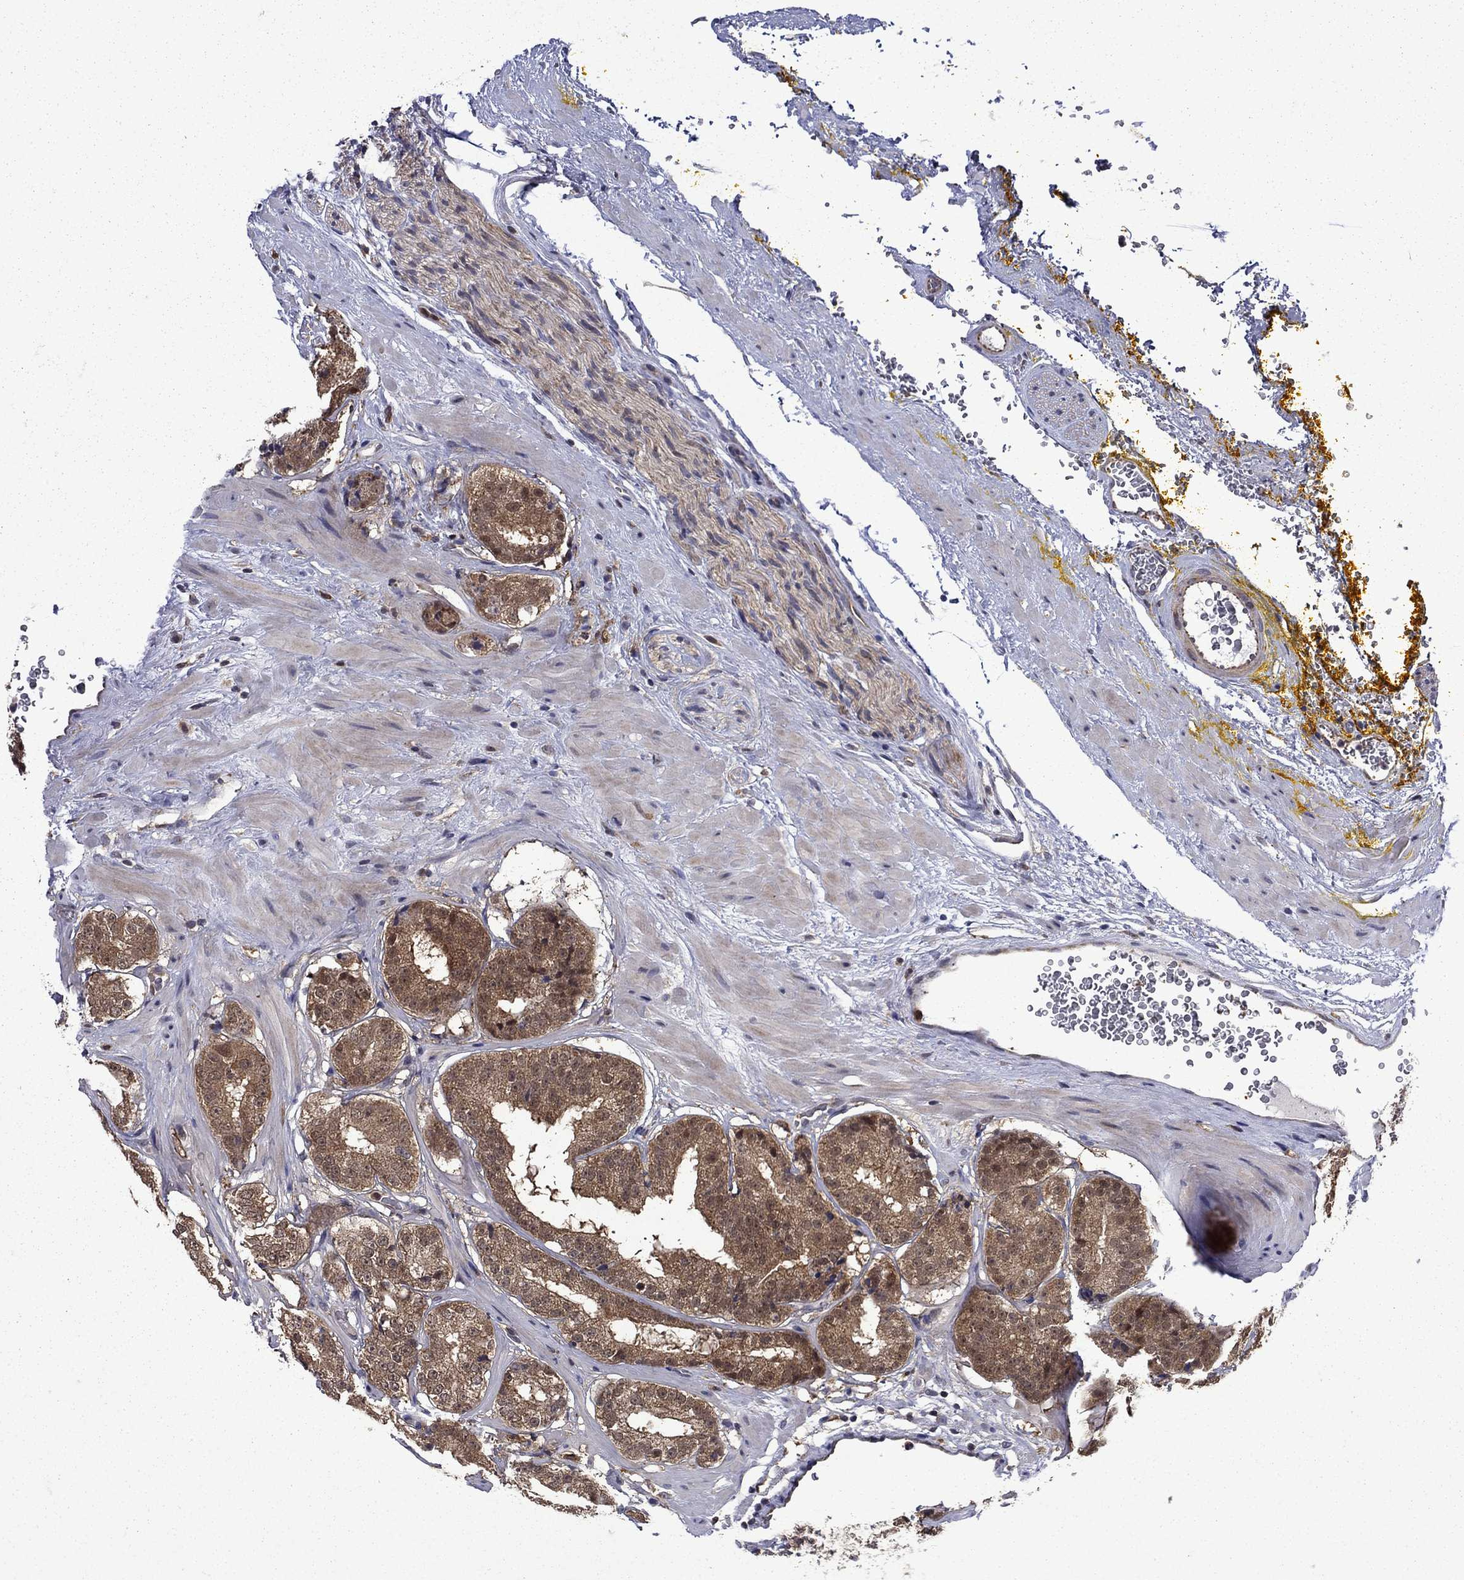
{"staining": {"intensity": "moderate", "quantity": "25%-75%", "location": "cytoplasmic/membranous"}, "tissue": "prostate cancer", "cell_type": "Tumor cells", "image_type": "cancer", "snomed": [{"axis": "morphology", "description": "Adenocarcinoma, Low grade"}, {"axis": "topography", "description": "Prostate"}], "caption": "Immunohistochemical staining of prostate low-grade adenocarcinoma exhibits medium levels of moderate cytoplasmic/membranous protein staining in about 25%-75% of tumor cells.", "gene": "TPMT", "patient": {"sex": "male", "age": 60}}